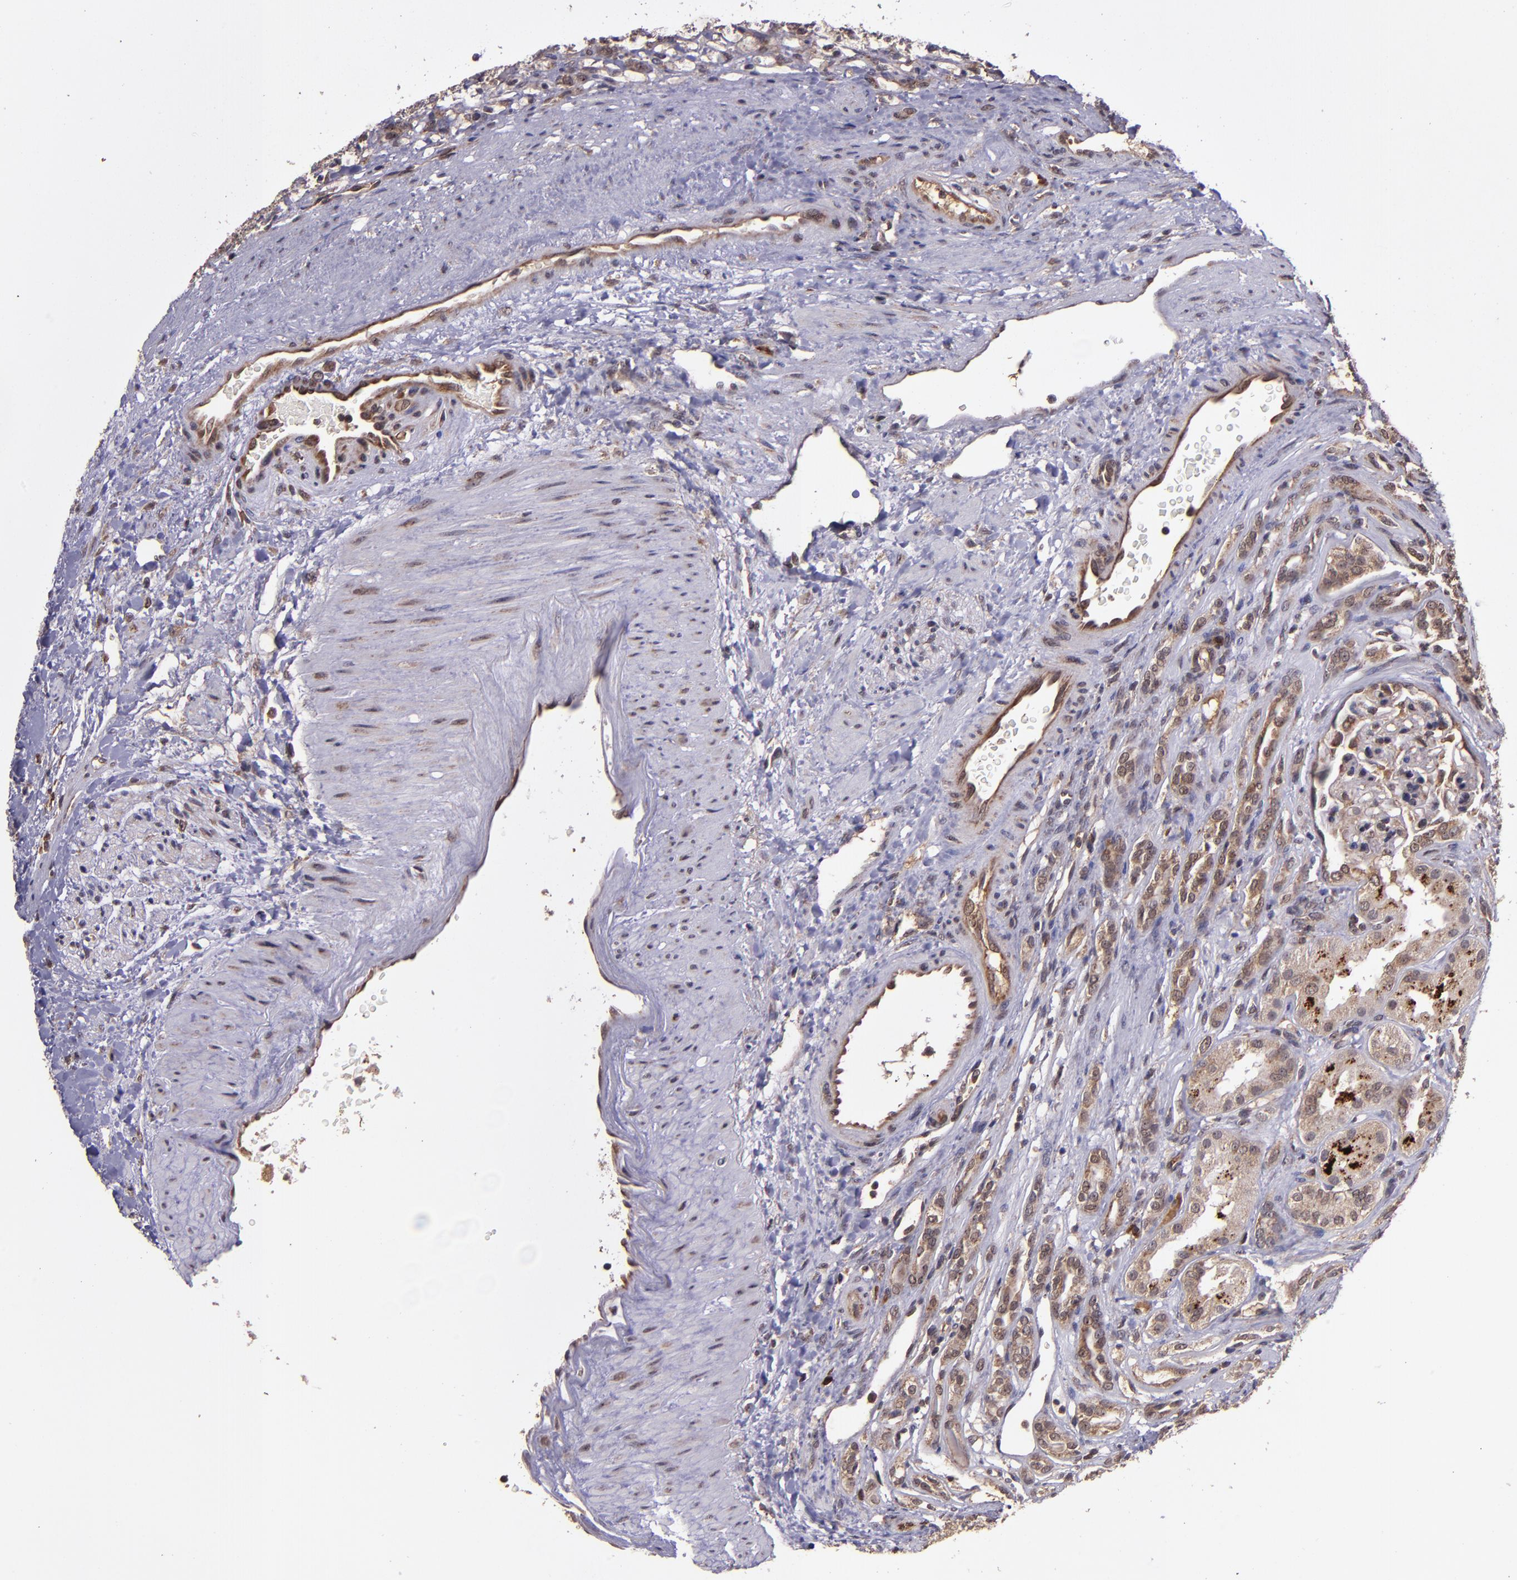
{"staining": {"intensity": "moderate", "quantity": ">75%", "location": "cytoplasmic/membranous"}, "tissue": "renal cancer", "cell_type": "Tumor cells", "image_type": "cancer", "snomed": [{"axis": "morphology", "description": "Adenocarcinoma, NOS"}, {"axis": "topography", "description": "Kidney"}], "caption": "Protein analysis of renal cancer (adenocarcinoma) tissue demonstrates moderate cytoplasmic/membranous positivity in about >75% of tumor cells.", "gene": "USP51", "patient": {"sex": "female", "age": 60}}